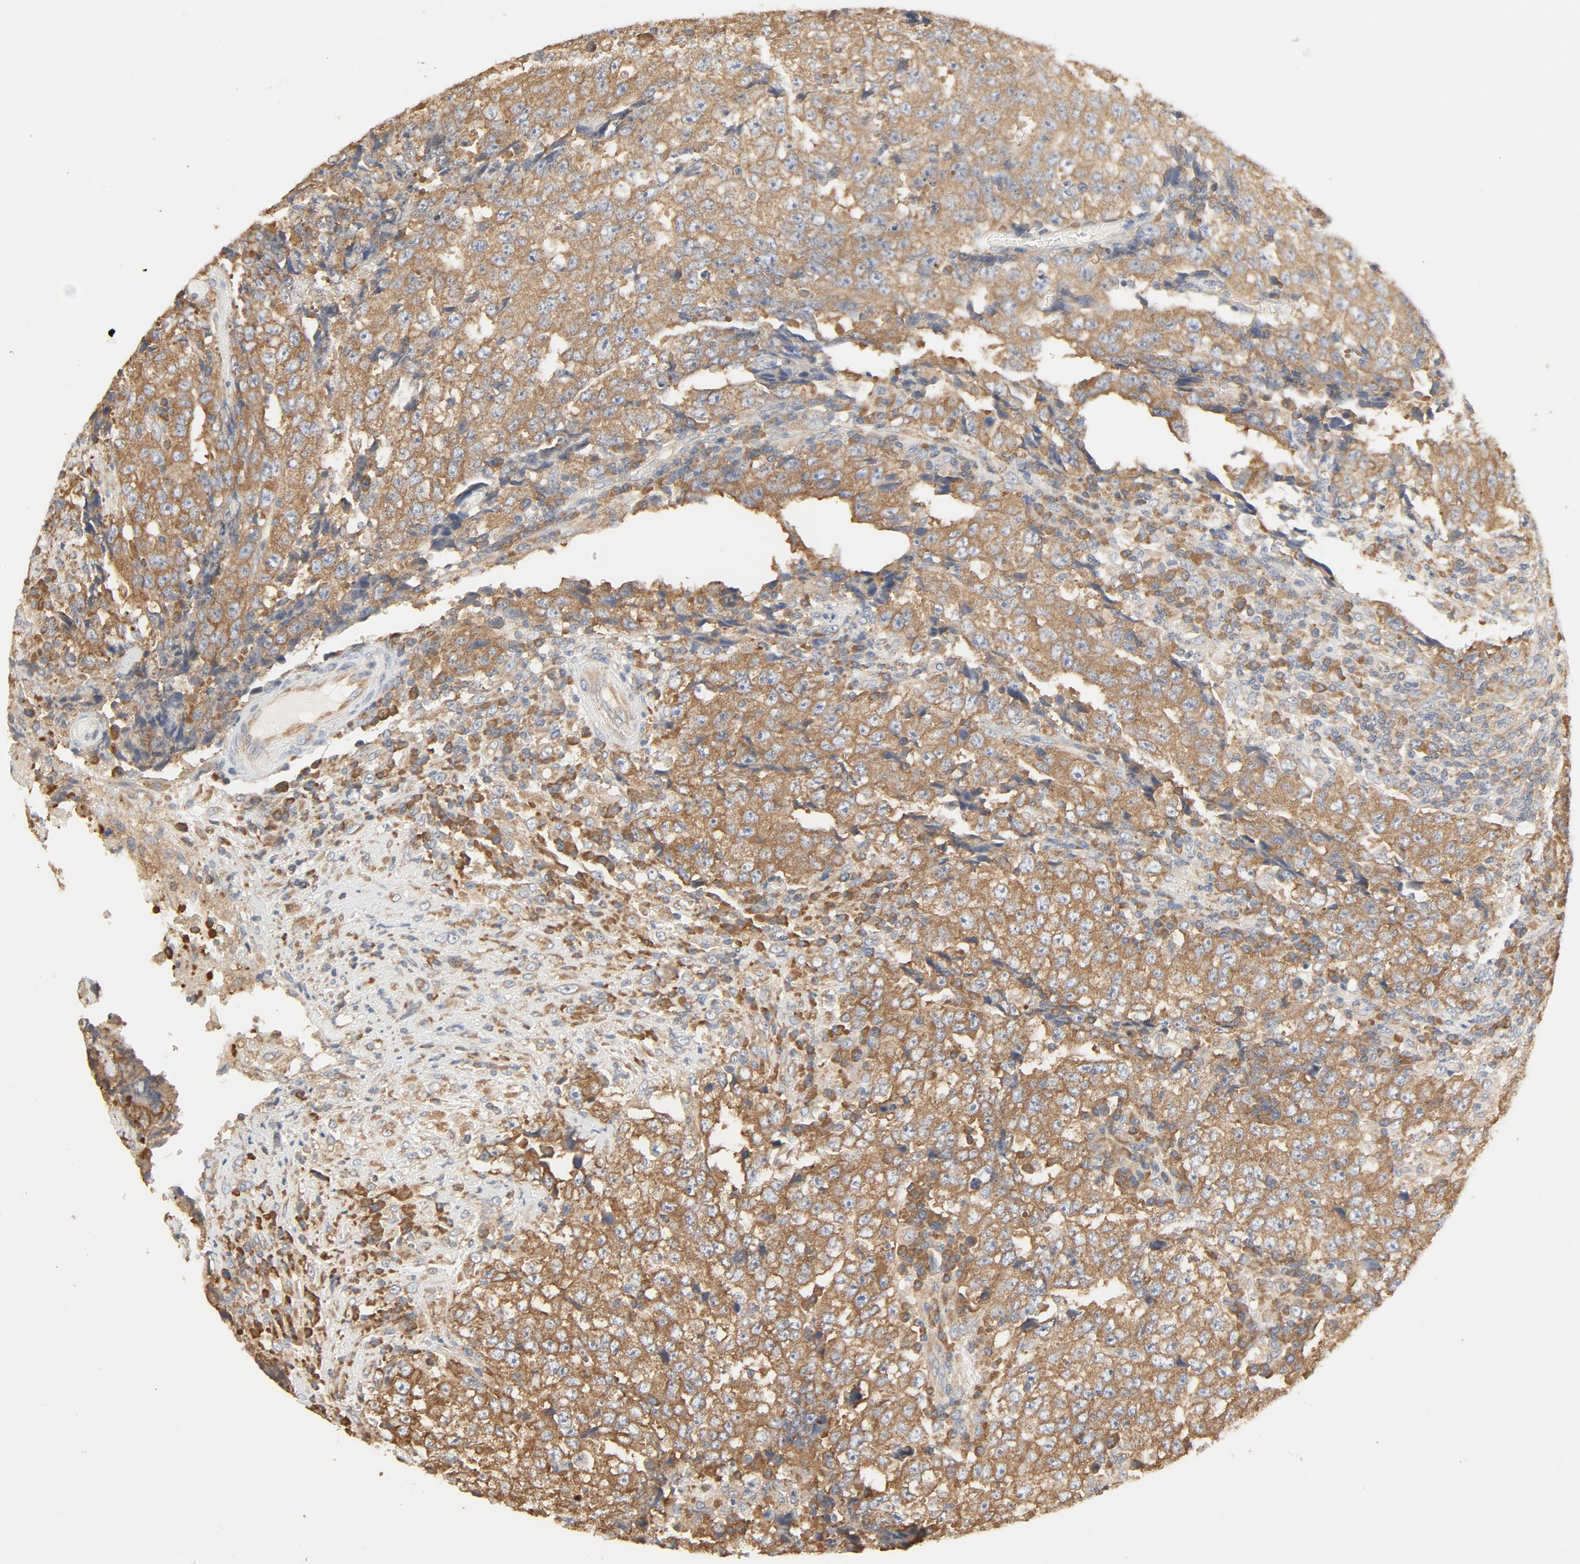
{"staining": {"intensity": "moderate", "quantity": ">75%", "location": "cytoplasmic/membranous"}, "tissue": "testis cancer", "cell_type": "Tumor cells", "image_type": "cancer", "snomed": [{"axis": "morphology", "description": "Necrosis, NOS"}, {"axis": "morphology", "description": "Carcinoma, Embryonal, NOS"}, {"axis": "topography", "description": "Testis"}], "caption": "Testis cancer was stained to show a protein in brown. There is medium levels of moderate cytoplasmic/membranous staining in approximately >75% of tumor cells.", "gene": "RPS6", "patient": {"sex": "male", "age": 19}}